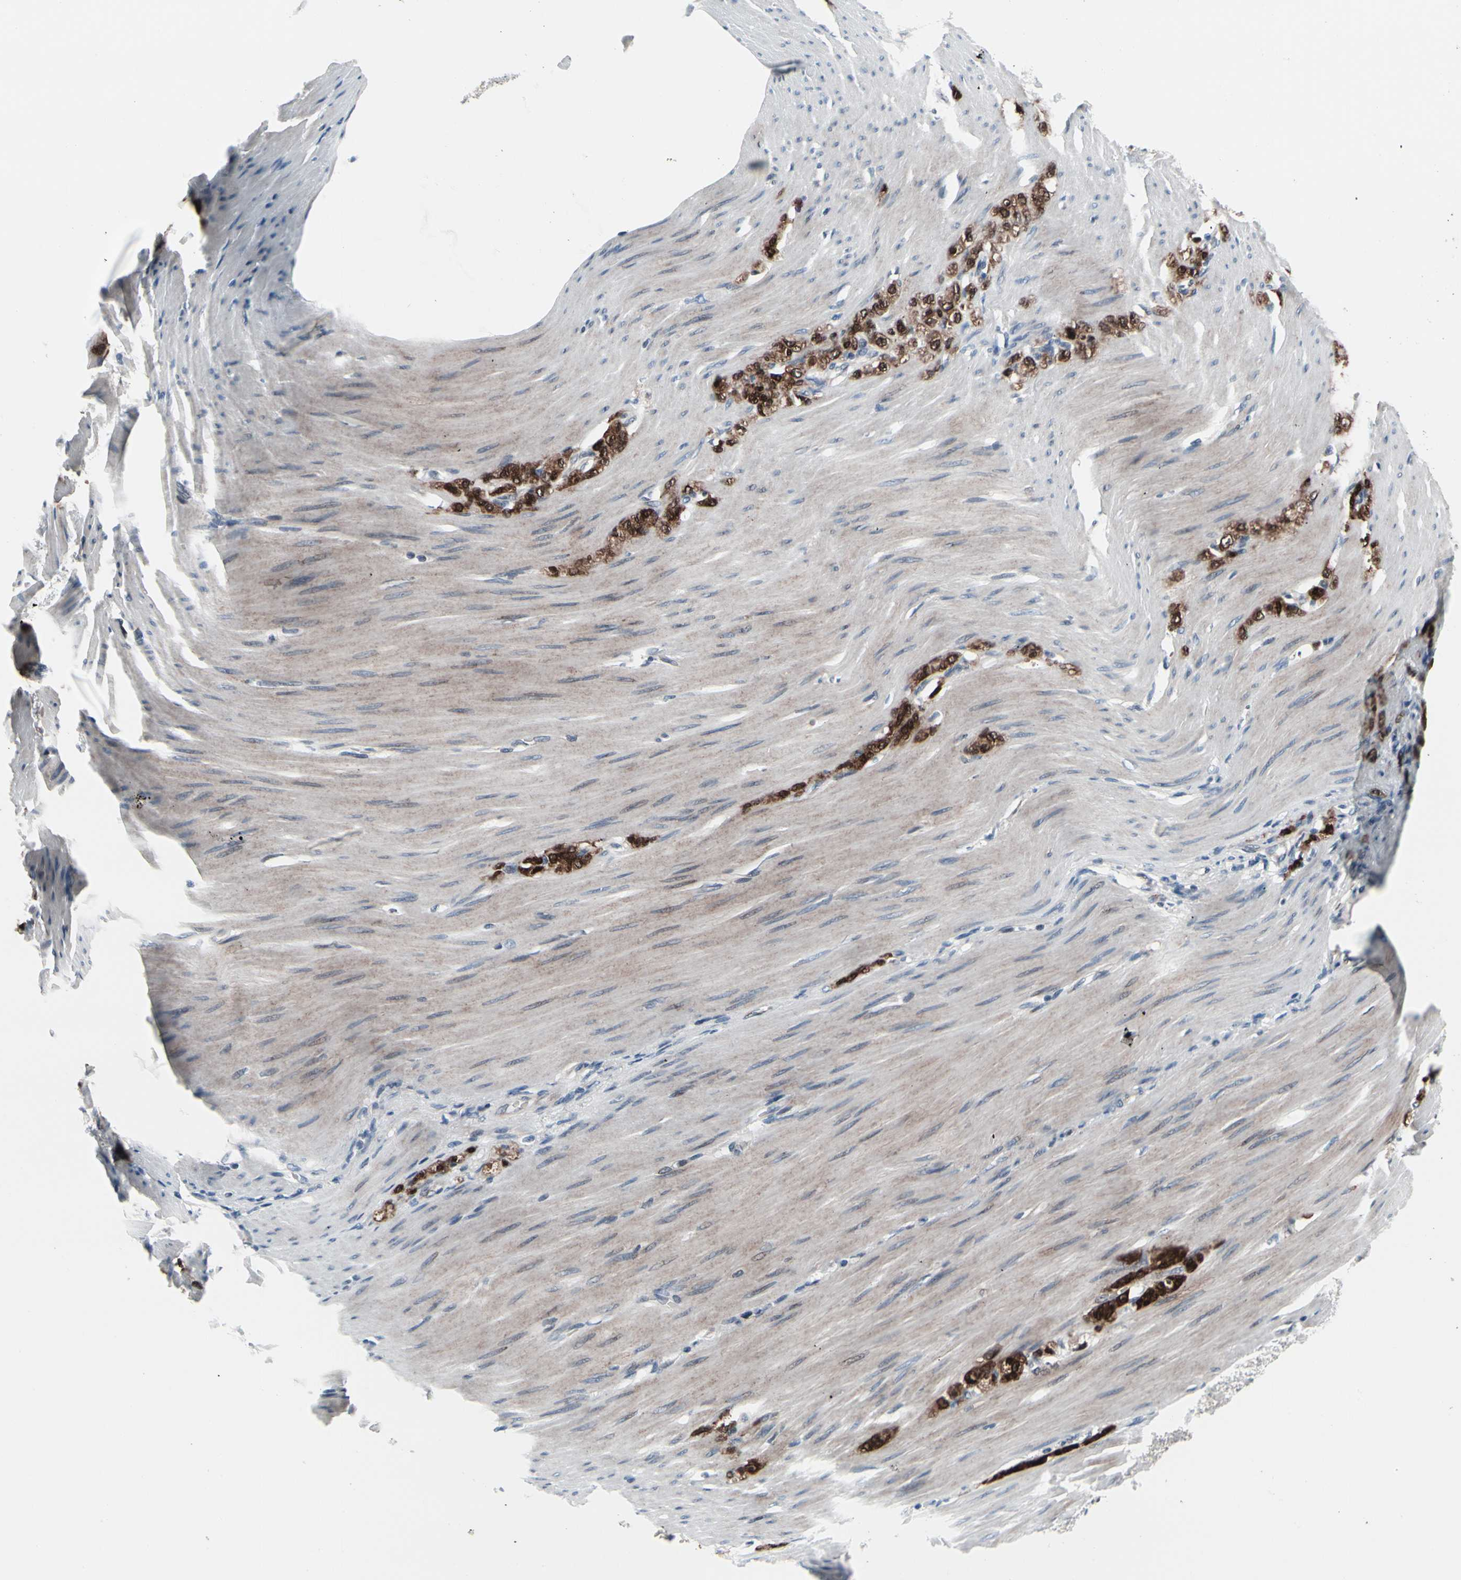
{"staining": {"intensity": "strong", "quantity": ">75%", "location": "cytoplasmic/membranous,nuclear"}, "tissue": "stomach cancer", "cell_type": "Tumor cells", "image_type": "cancer", "snomed": [{"axis": "morphology", "description": "Adenocarcinoma, NOS"}, {"axis": "topography", "description": "Stomach"}], "caption": "An image of human stomach cancer stained for a protein demonstrates strong cytoplasmic/membranous and nuclear brown staining in tumor cells.", "gene": "TXN", "patient": {"sex": "male", "age": 82}}